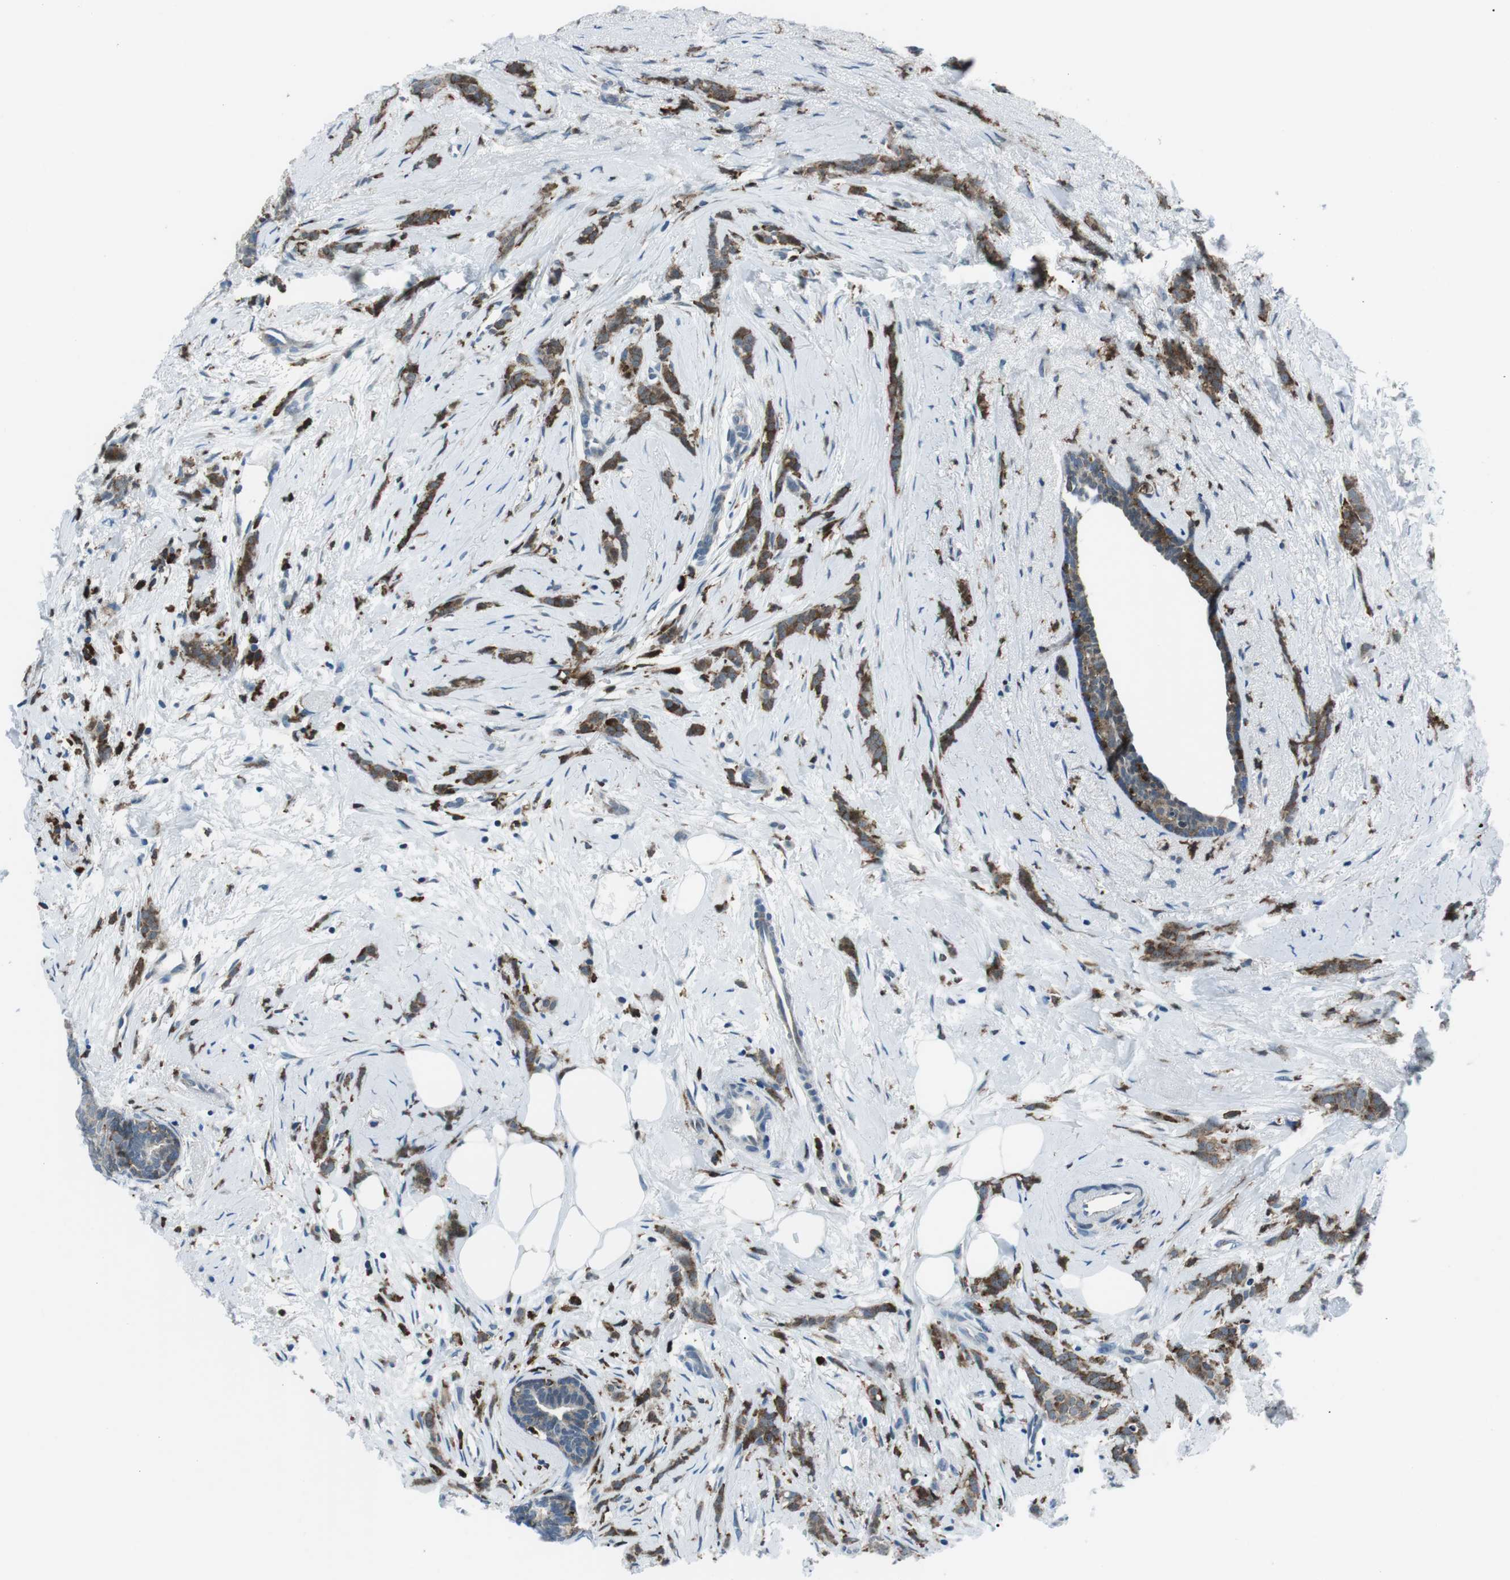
{"staining": {"intensity": "moderate", "quantity": ">75%", "location": "cytoplasmic/membranous"}, "tissue": "breast cancer", "cell_type": "Tumor cells", "image_type": "cancer", "snomed": [{"axis": "morphology", "description": "Lobular carcinoma, in situ"}, {"axis": "morphology", "description": "Lobular carcinoma"}, {"axis": "topography", "description": "Breast"}], "caption": "High-magnification brightfield microscopy of breast cancer stained with DAB (3,3'-diaminobenzidine) (brown) and counterstained with hematoxylin (blue). tumor cells exhibit moderate cytoplasmic/membranous staining is seen in approximately>75% of cells.", "gene": "BLNK", "patient": {"sex": "female", "age": 41}}